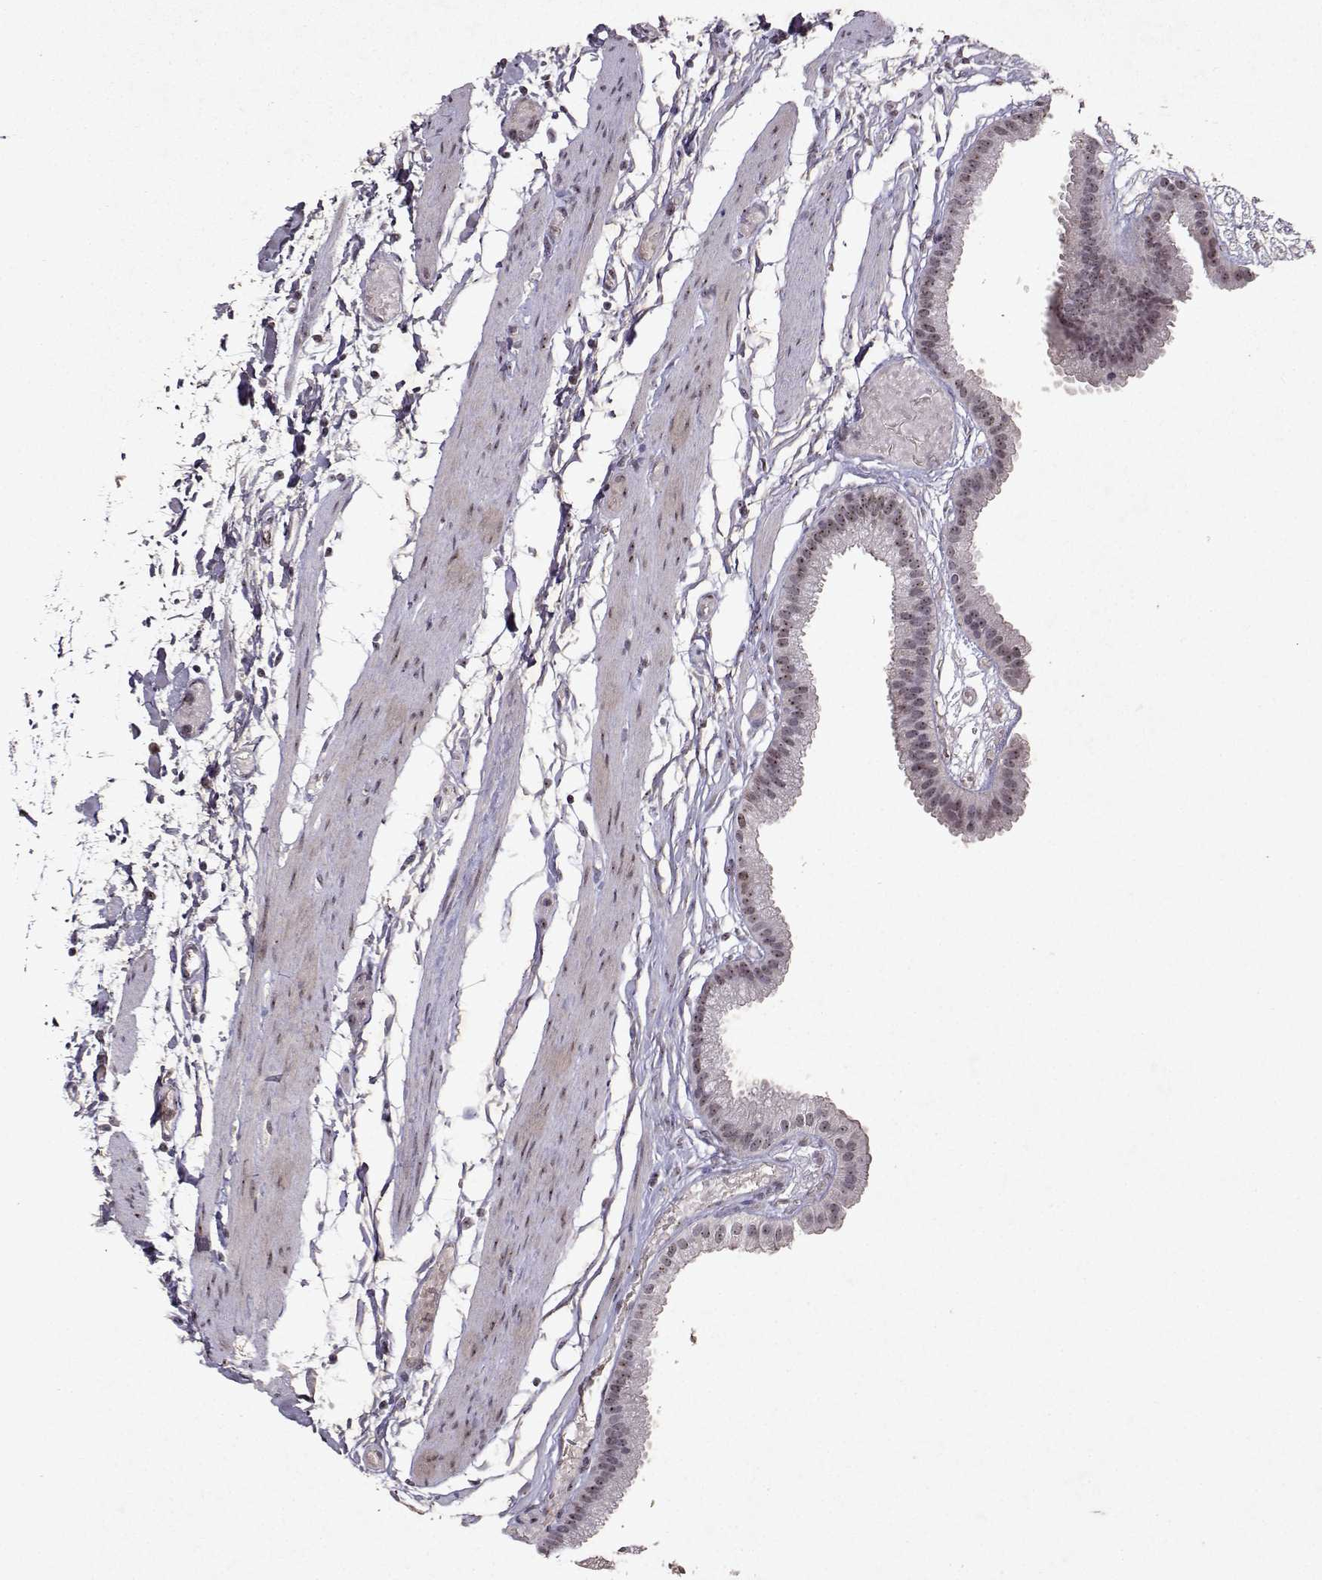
{"staining": {"intensity": "weak", "quantity": ">75%", "location": "nuclear"}, "tissue": "gallbladder", "cell_type": "Glandular cells", "image_type": "normal", "snomed": [{"axis": "morphology", "description": "Normal tissue, NOS"}, {"axis": "topography", "description": "Gallbladder"}], "caption": "Glandular cells reveal low levels of weak nuclear positivity in about >75% of cells in unremarkable human gallbladder. (brown staining indicates protein expression, while blue staining denotes nuclei).", "gene": "DDX56", "patient": {"sex": "female", "age": 45}}